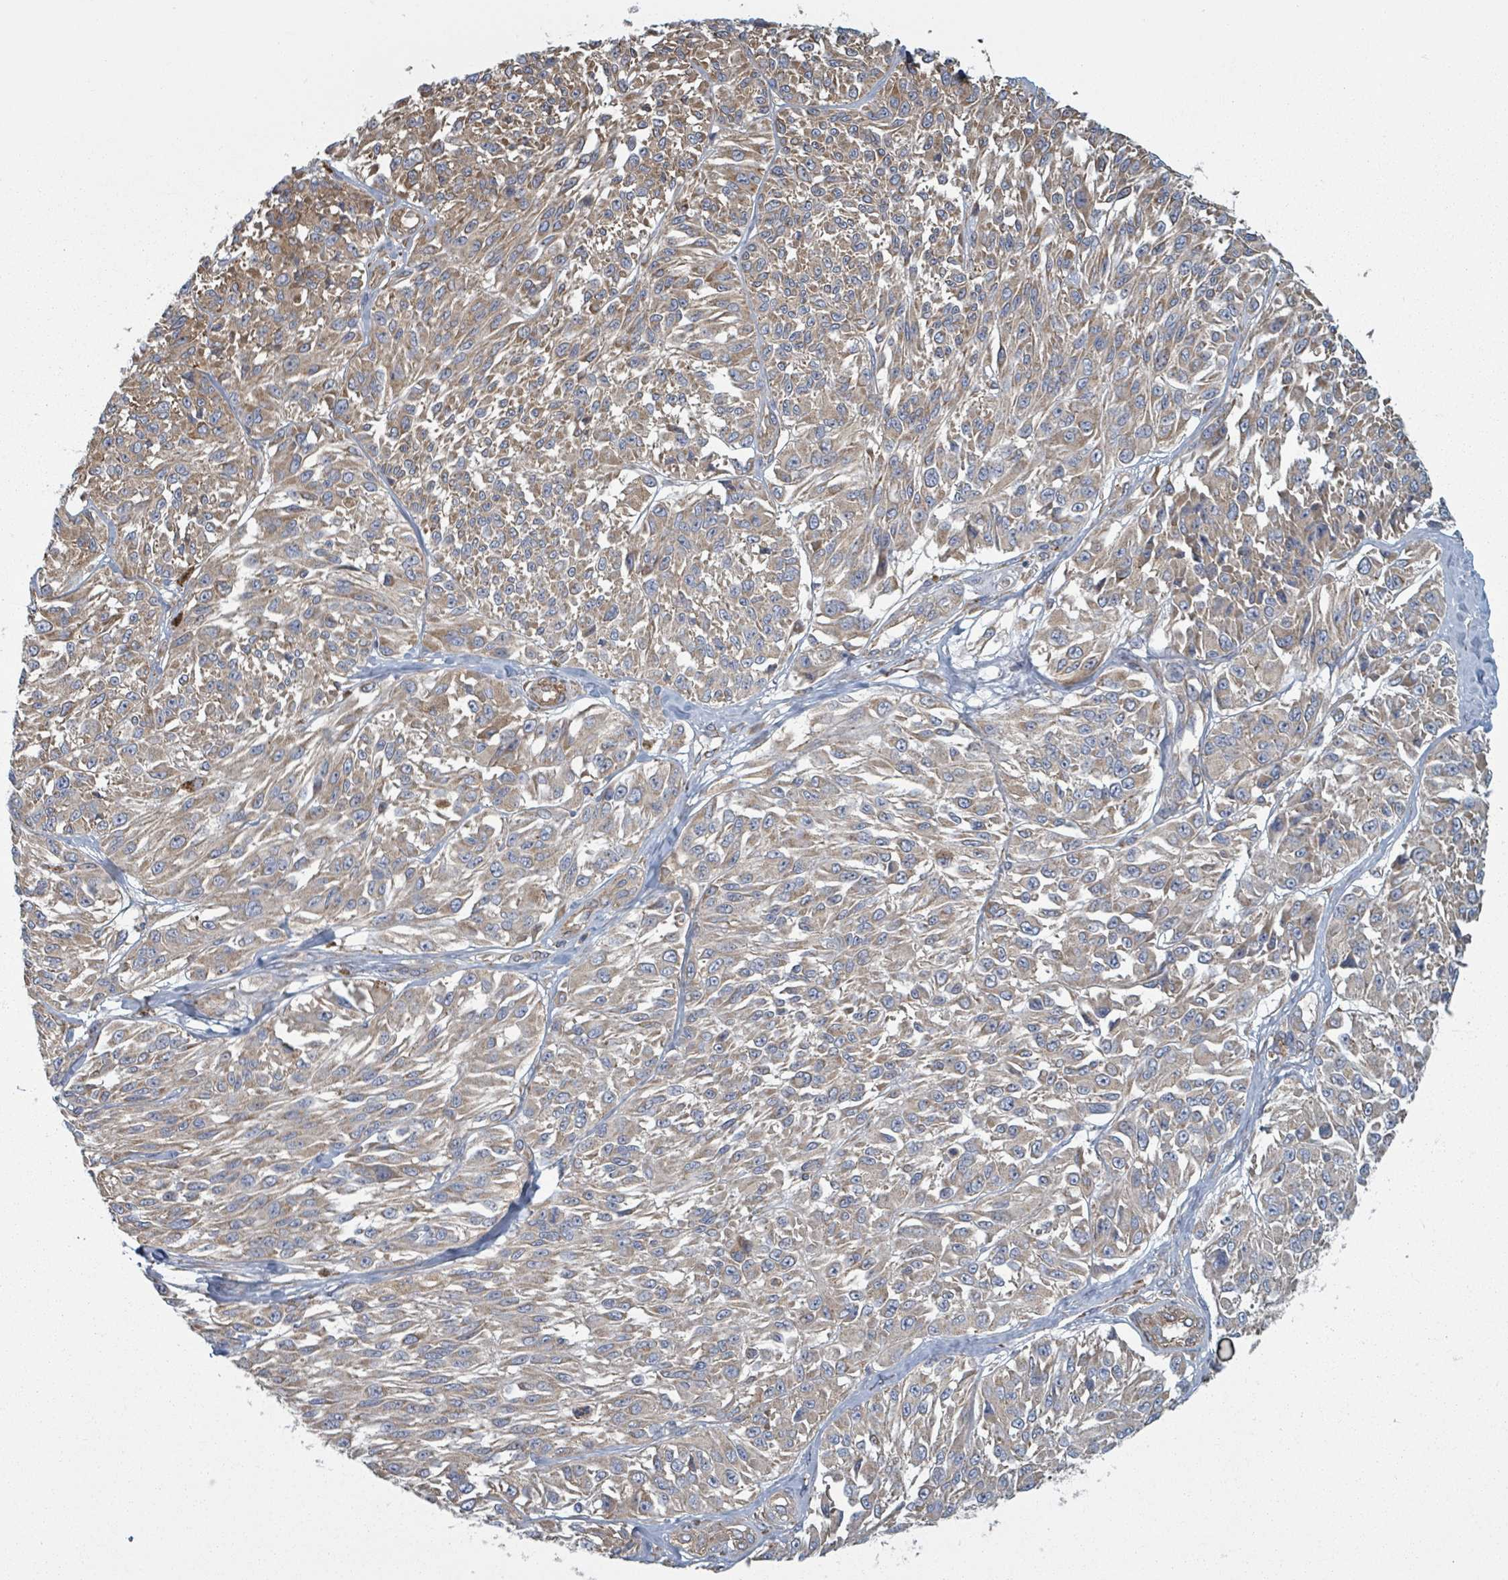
{"staining": {"intensity": "moderate", "quantity": "25%-75%", "location": "cytoplasmic/membranous"}, "tissue": "melanoma", "cell_type": "Tumor cells", "image_type": "cancer", "snomed": [{"axis": "morphology", "description": "Malignant melanoma, NOS"}, {"axis": "topography", "description": "Skin"}], "caption": "Immunohistochemistry (IHC) image of neoplastic tissue: malignant melanoma stained using immunohistochemistry exhibits medium levels of moderate protein expression localized specifically in the cytoplasmic/membranous of tumor cells, appearing as a cytoplasmic/membranous brown color.", "gene": "ADCK1", "patient": {"sex": "male", "age": 94}}